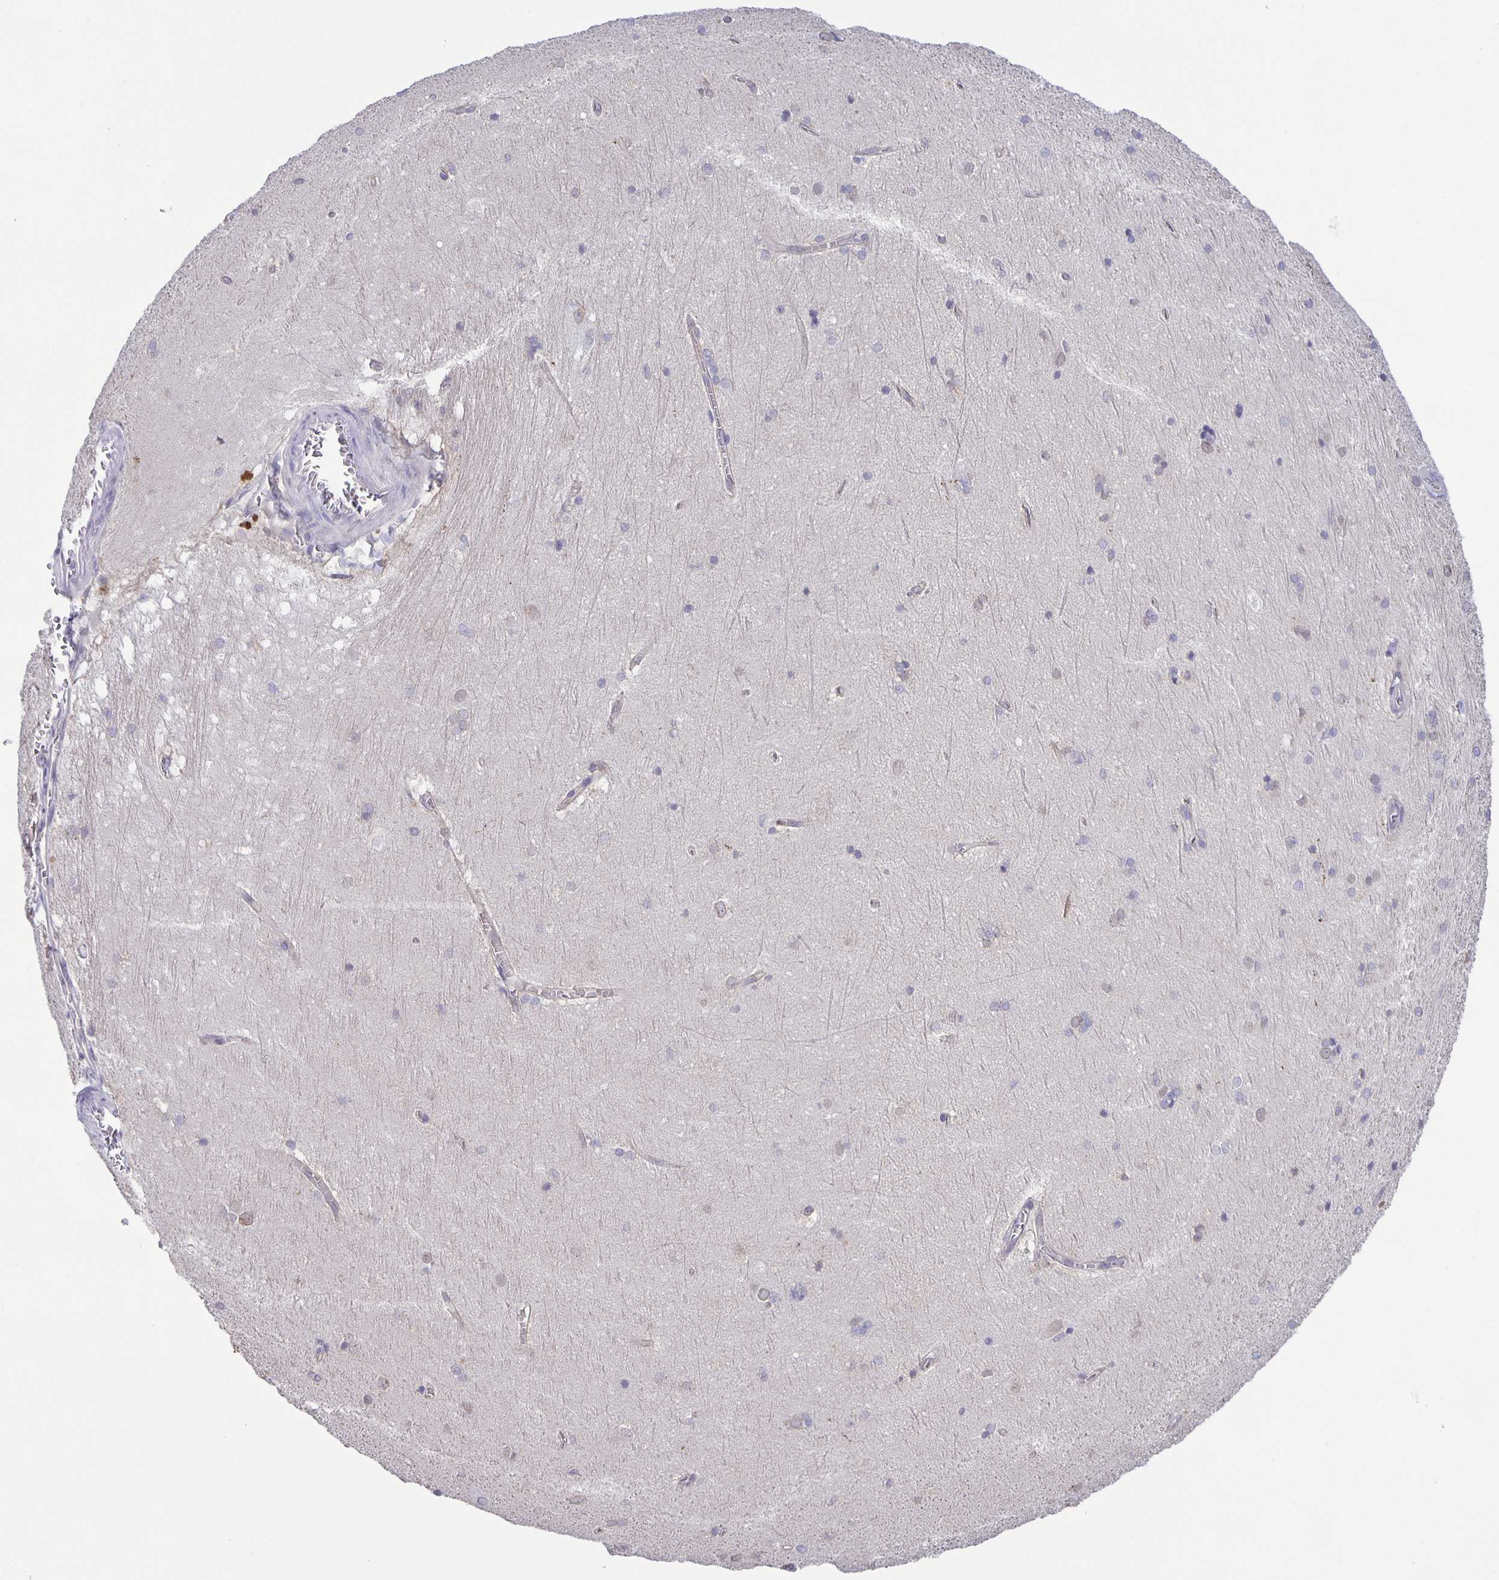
{"staining": {"intensity": "negative", "quantity": "none", "location": "none"}, "tissue": "hippocampus", "cell_type": "Glial cells", "image_type": "normal", "snomed": [{"axis": "morphology", "description": "Normal tissue, NOS"}, {"axis": "topography", "description": "Cerebral cortex"}, {"axis": "topography", "description": "Hippocampus"}], "caption": "This is an immunohistochemistry micrograph of normal human hippocampus. There is no positivity in glial cells.", "gene": "PTPN3", "patient": {"sex": "female", "age": 19}}